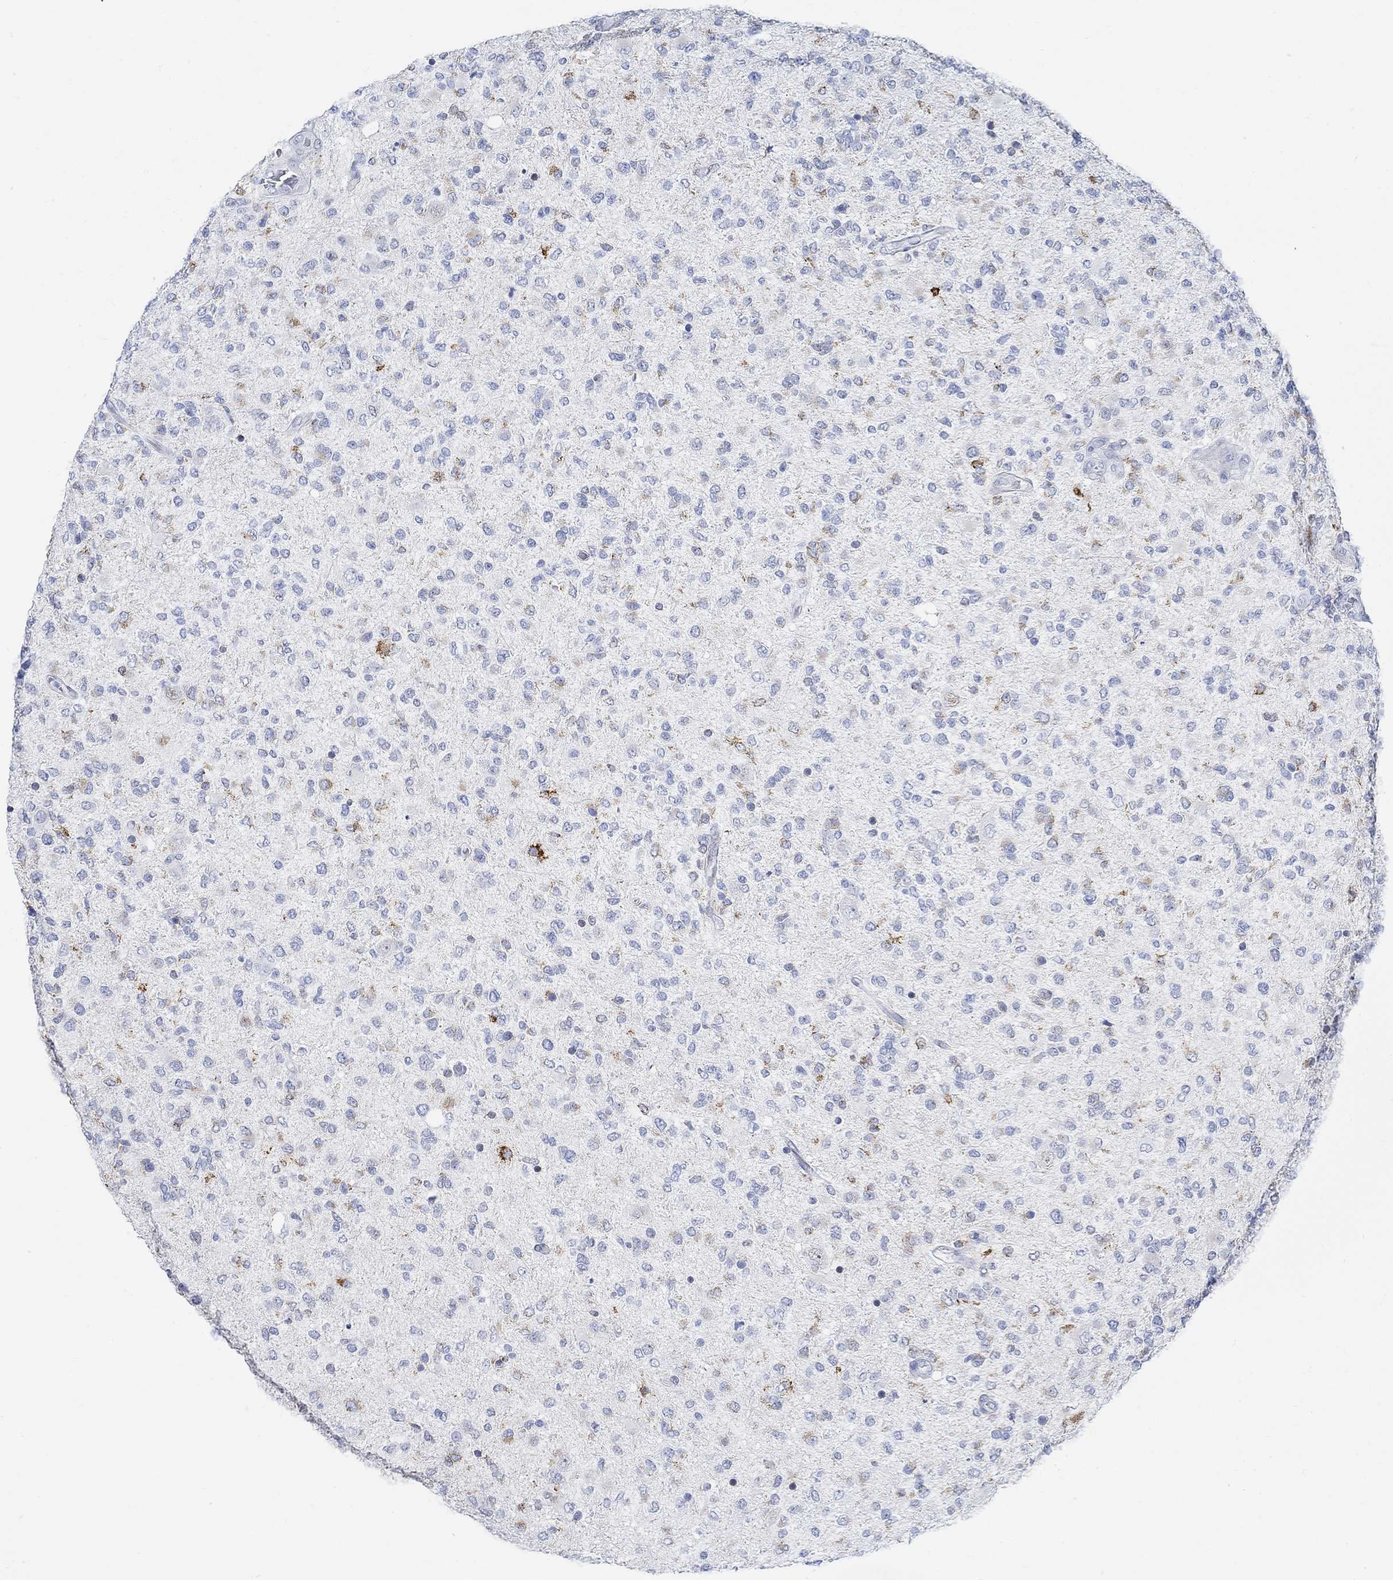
{"staining": {"intensity": "negative", "quantity": "none", "location": "none"}, "tissue": "glioma", "cell_type": "Tumor cells", "image_type": "cancer", "snomed": [{"axis": "morphology", "description": "Glioma, malignant, High grade"}, {"axis": "topography", "description": "Cerebral cortex"}], "caption": "This is an immunohistochemistry (IHC) histopathology image of human high-grade glioma (malignant). There is no expression in tumor cells.", "gene": "RBM20", "patient": {"sex": "male", "age": 70}}